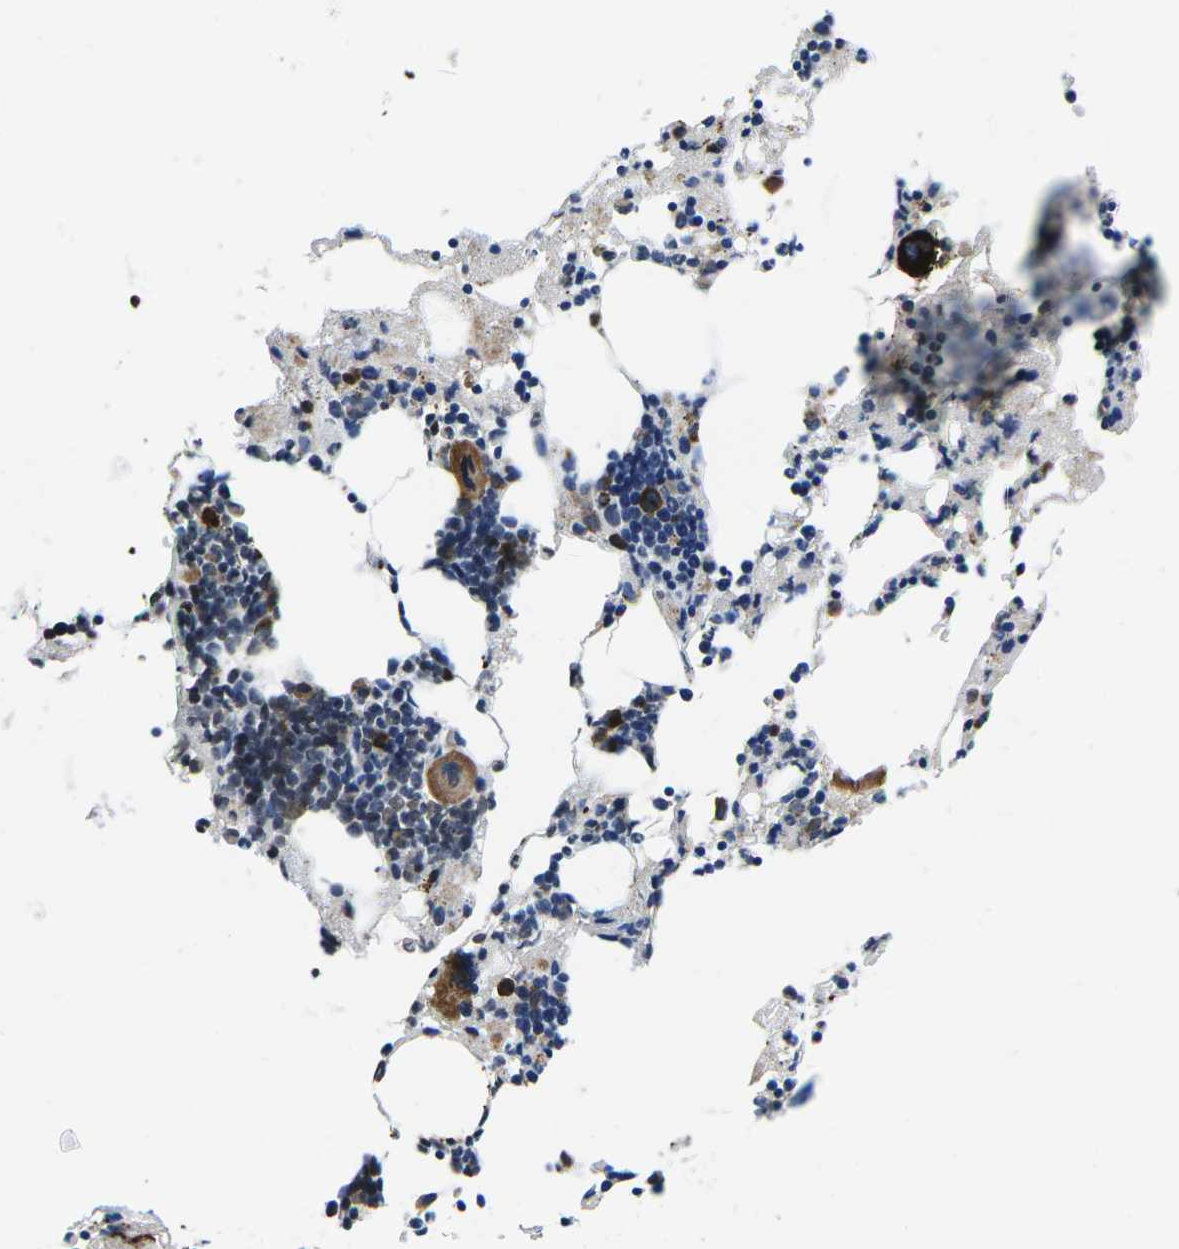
{"staining": {"intensity": "strong", "quantity": "25%-75%", "location": "cytoplasmic/membranous"}, "tissue": "bone marrow", "cell_type": "Hematopoietic cells", "image_type": "normal", "snomed": [{"axis": "morphology", "description": "Normal tissue, NOS"}, {"axis": "morphology", "description": "Inflammation, NOS"}, {"axis": "topography", "description": "Bone marrow"}], "caption": "Hematopoietic cells reveal high levels of strong cytoplasmic/membranous positivity in about 25%-75% of cells in normal human bone marrow. The staining was performed using DAB (3,3'-diaminobenzidine), with brown indicating positive protein expression. Nuclei are stained blue with hematoxylin.", "gene": "CTSW", "patient": {"sex": "female", "age": 64}}